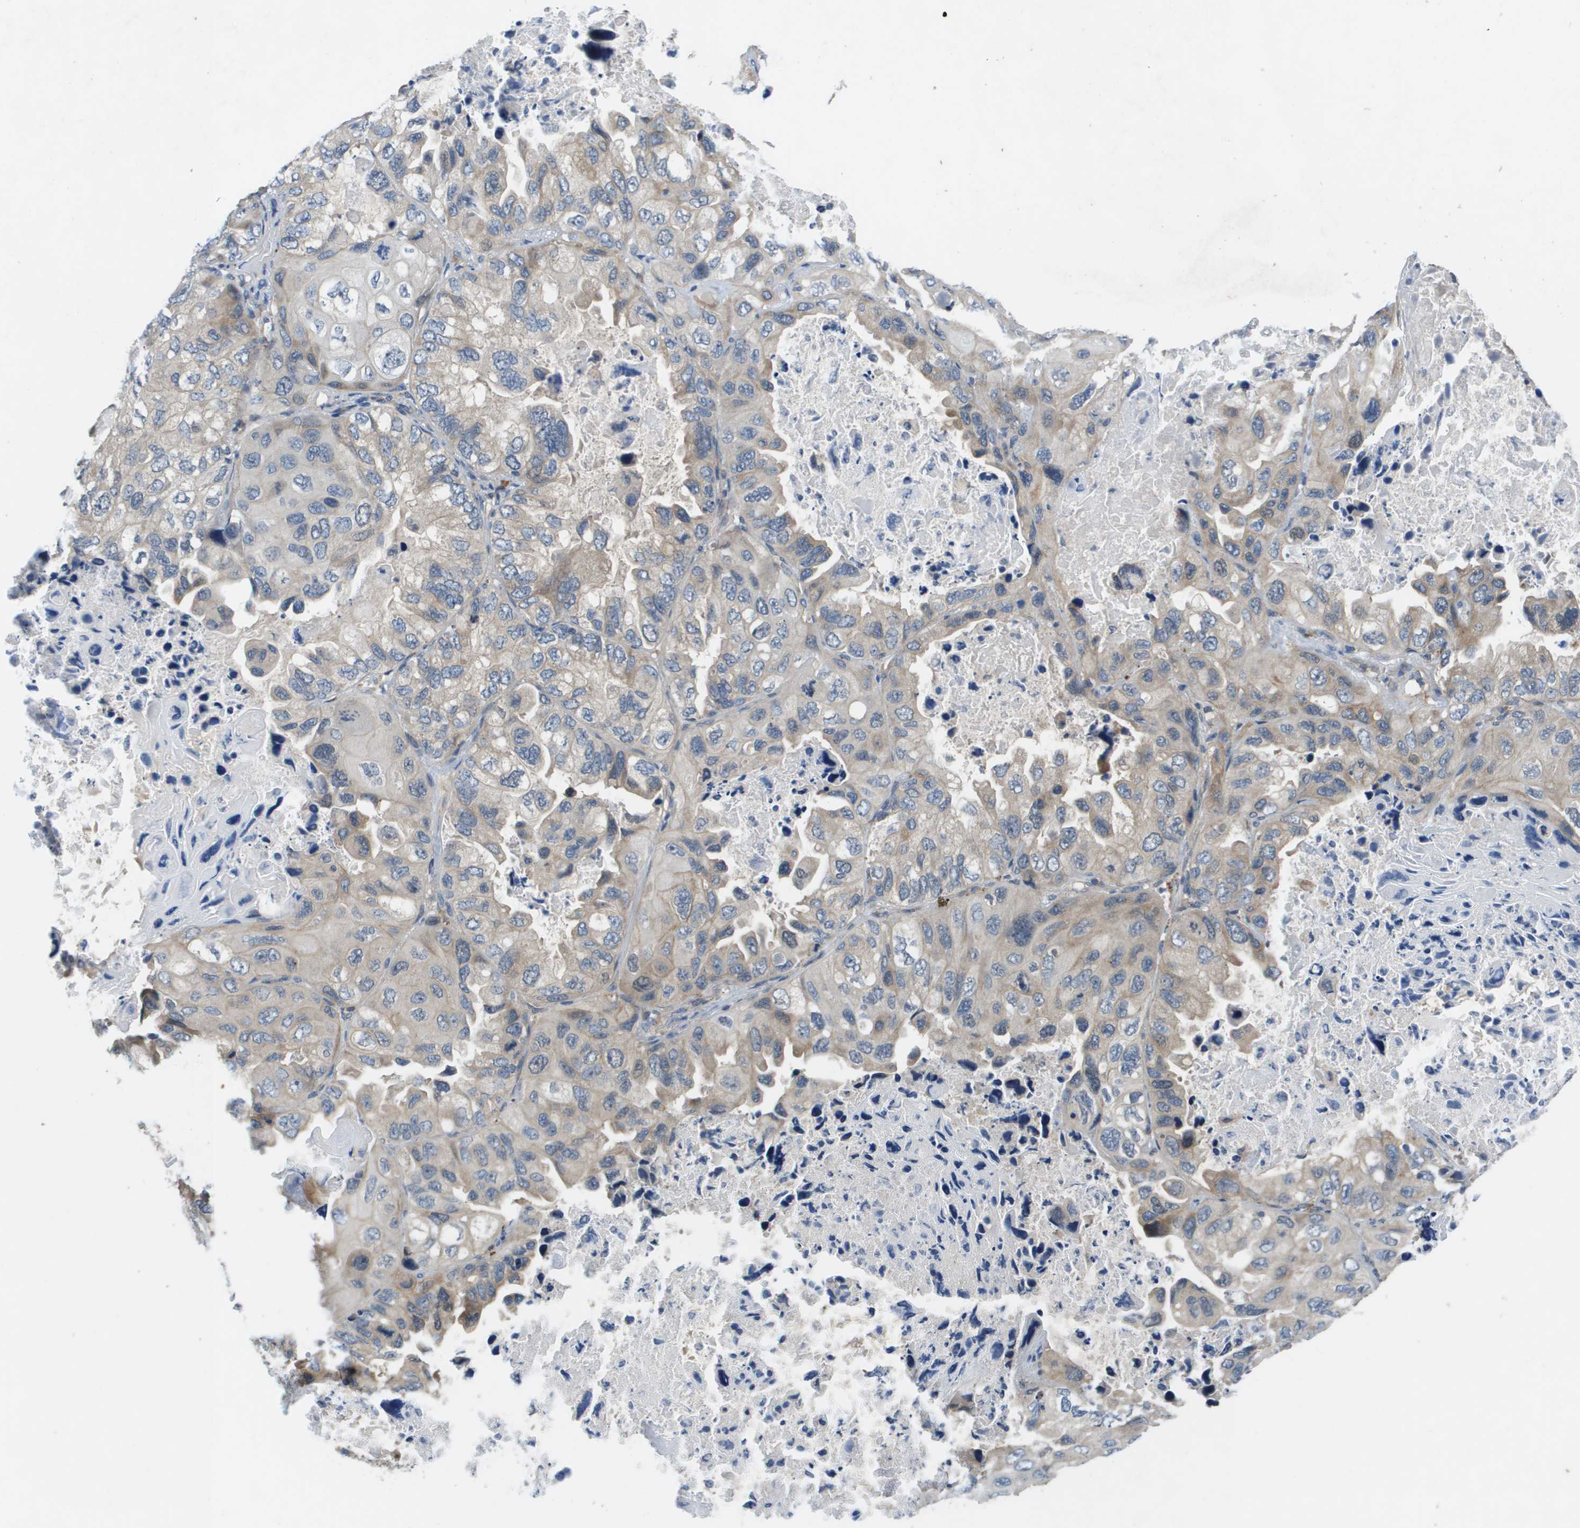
{"staining": {"intensity": "weak", "quantity": "<25%", "location": "cytoplasmic/membranous"}, "tissue": "lung cancer", "cell_type": "Tumor cells", "image_type": "cancer", "snomed": [{"axis": "morphology", "description": "Squamous cell carcinoma, NOS"}, {"axis": "topography", "description": "Lung"}], "caption": "This is an IHC image of squamous cell carcinoma (lung). There is no staining in tumor cells.", "gene": "SLC25A20", "patient": {"sex": "female", "age": 73}}